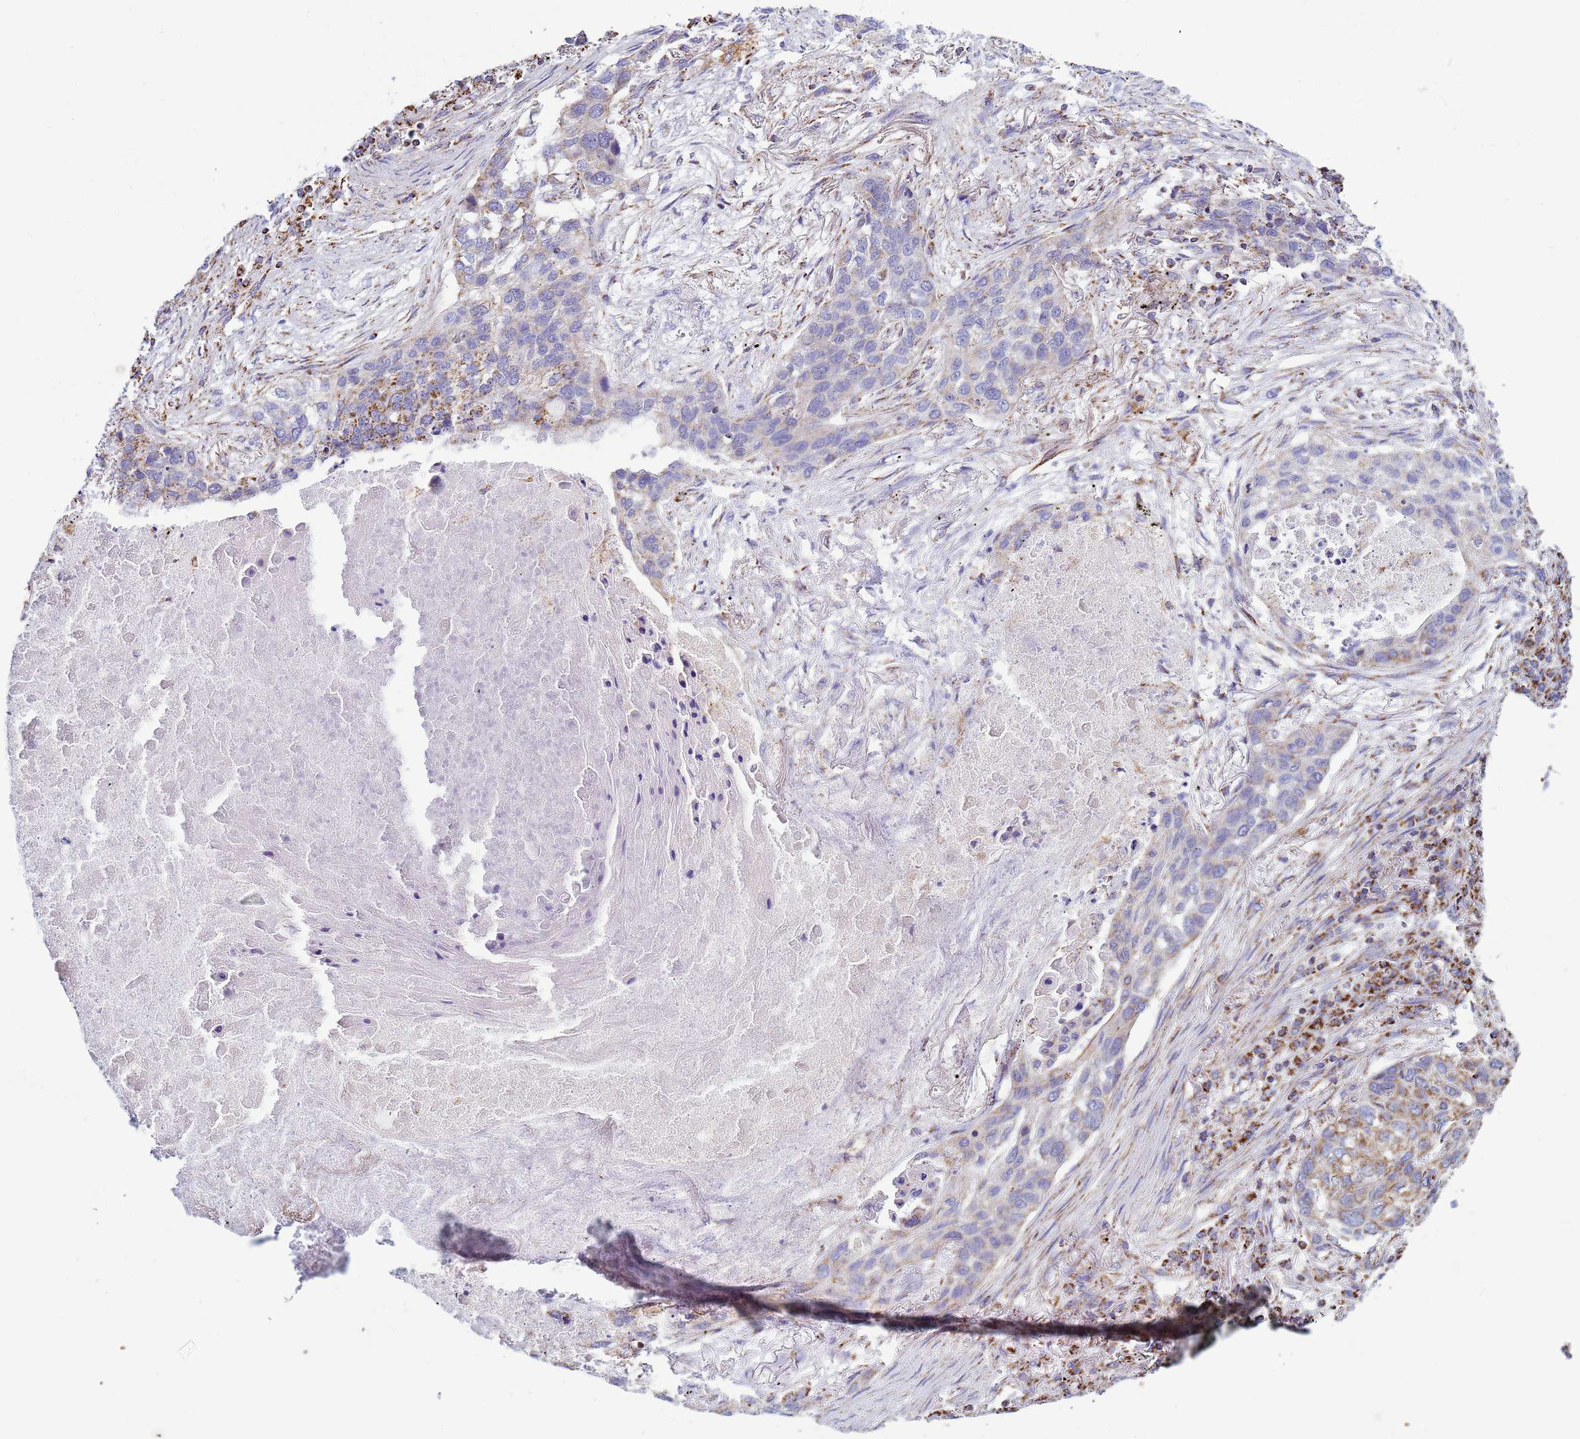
{"staining": {"intensity": "moderate", "quantity": "<25%", "location": "cytoplasmic/membranous"}, "tissue": "lung cancer", "cell_type": "Tumor cells", "image_type": "cancer", "snomed": [{"axis": "morphology", "description": "Squamous cell carcinoma, NOS"}, {"axis": "topography", "description": "Lung"}], "caption": "A high-resolution histopathology image shows IHC staining of lung cancer (squamous cell carcinoma), which exhibits moderate cytoplasmic/membranous staining in approximately <25% of tumor cells.", "gene": "COQ4", "patient": {"sex": "female", "age": 63}}